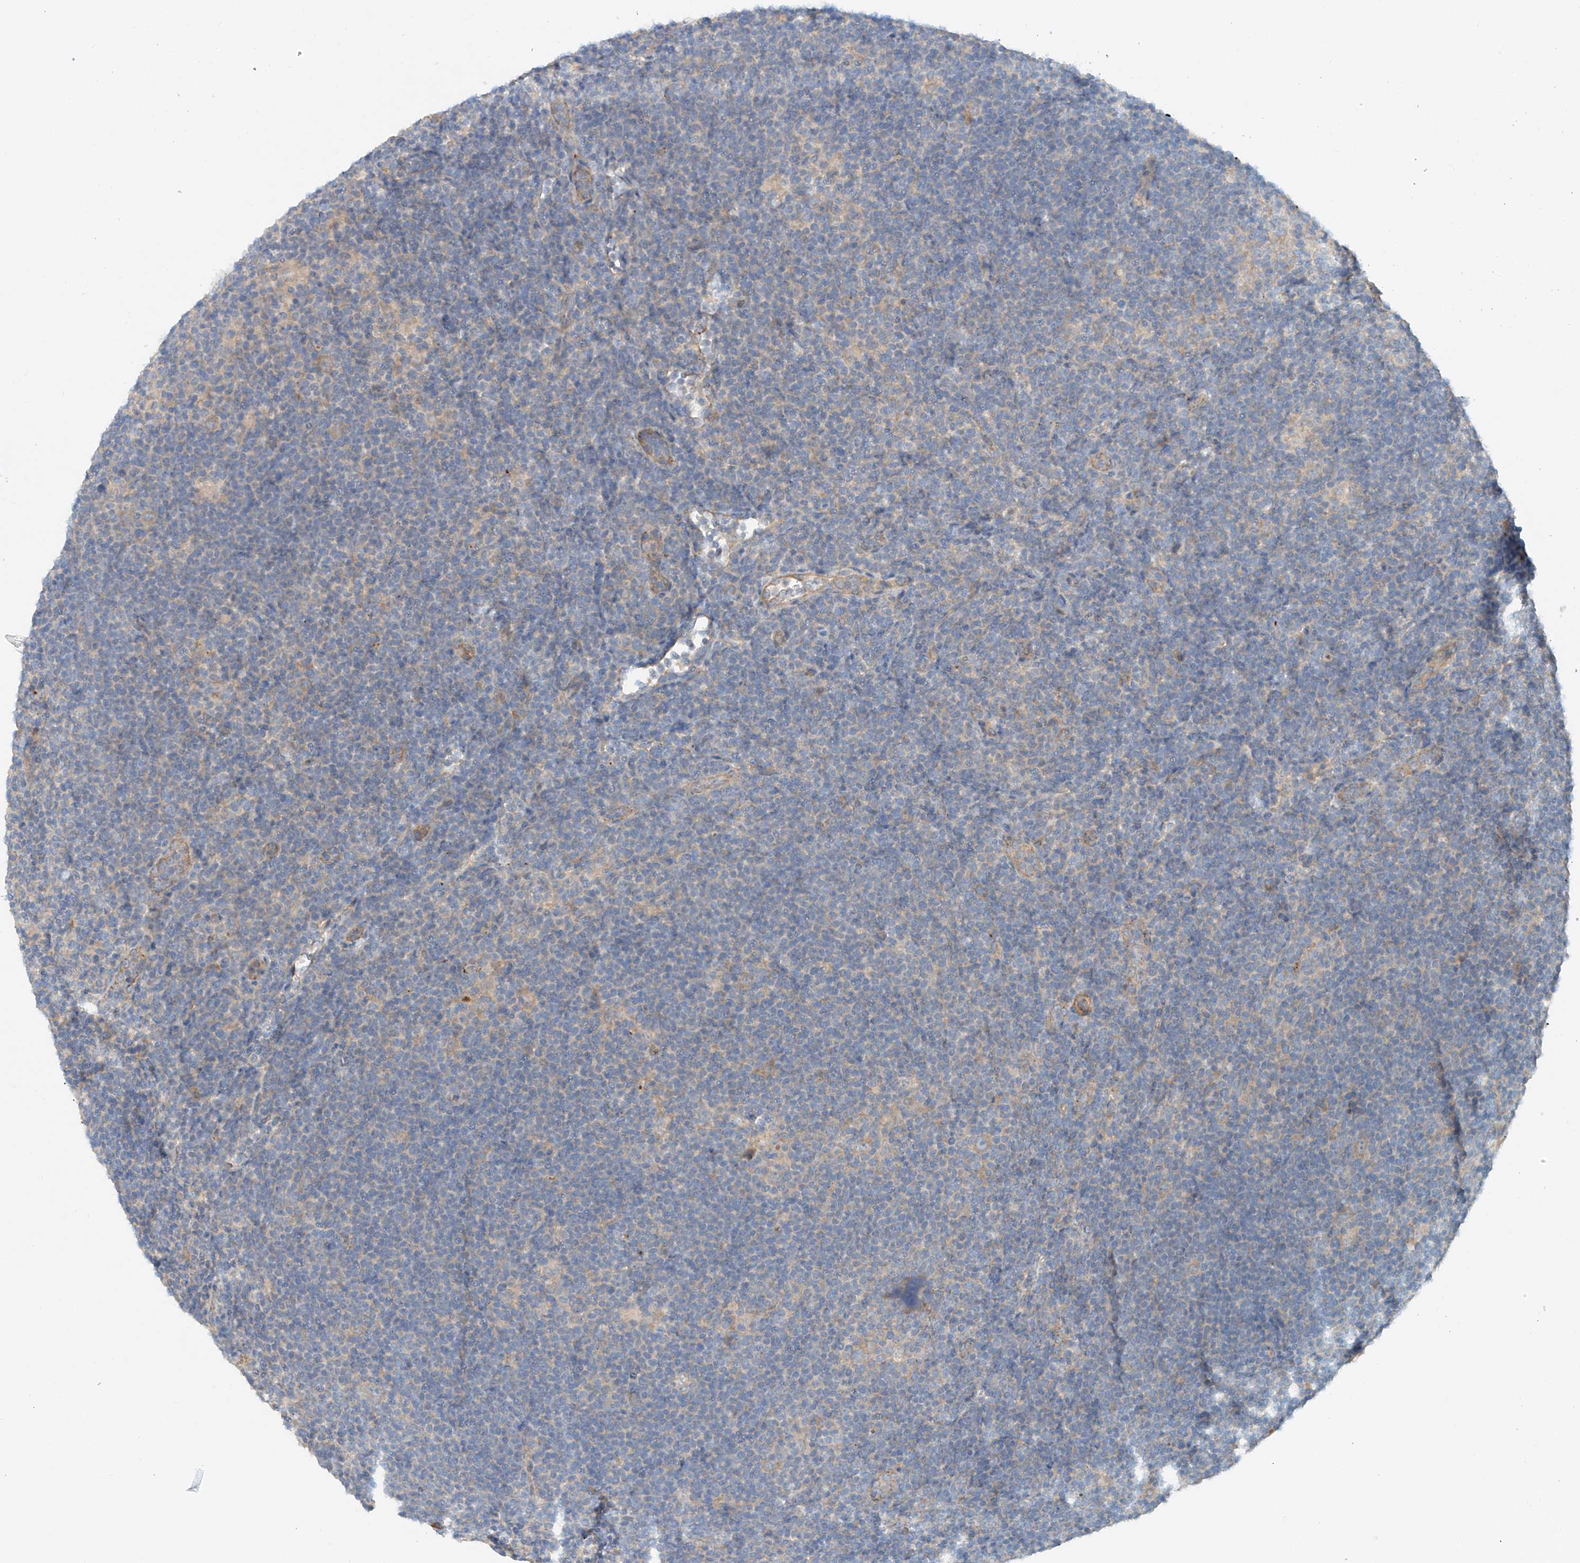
{"staining": {"intensity": "weak", "quantity": ">75%", "location": "cytoplasmic/membranous"}, "tissue": "lymphoma", "cell_type": "Tumor cells", "image_type": "cancer", "snomed": [{"axis": "morphology", "description": "Hodgkin's disease, NOS"}, {"axis": "topography", "description": "Lymph node"}], "caption": "A photomicrograph showing weak cytoplasmic/membranous staining in approximately >75% of tumor cells in Hodgkin's disease, as visualized by brown immunohistochemical staining.", "gene": "LYRM9", "patient": {"sex": "female", "age": 57}}